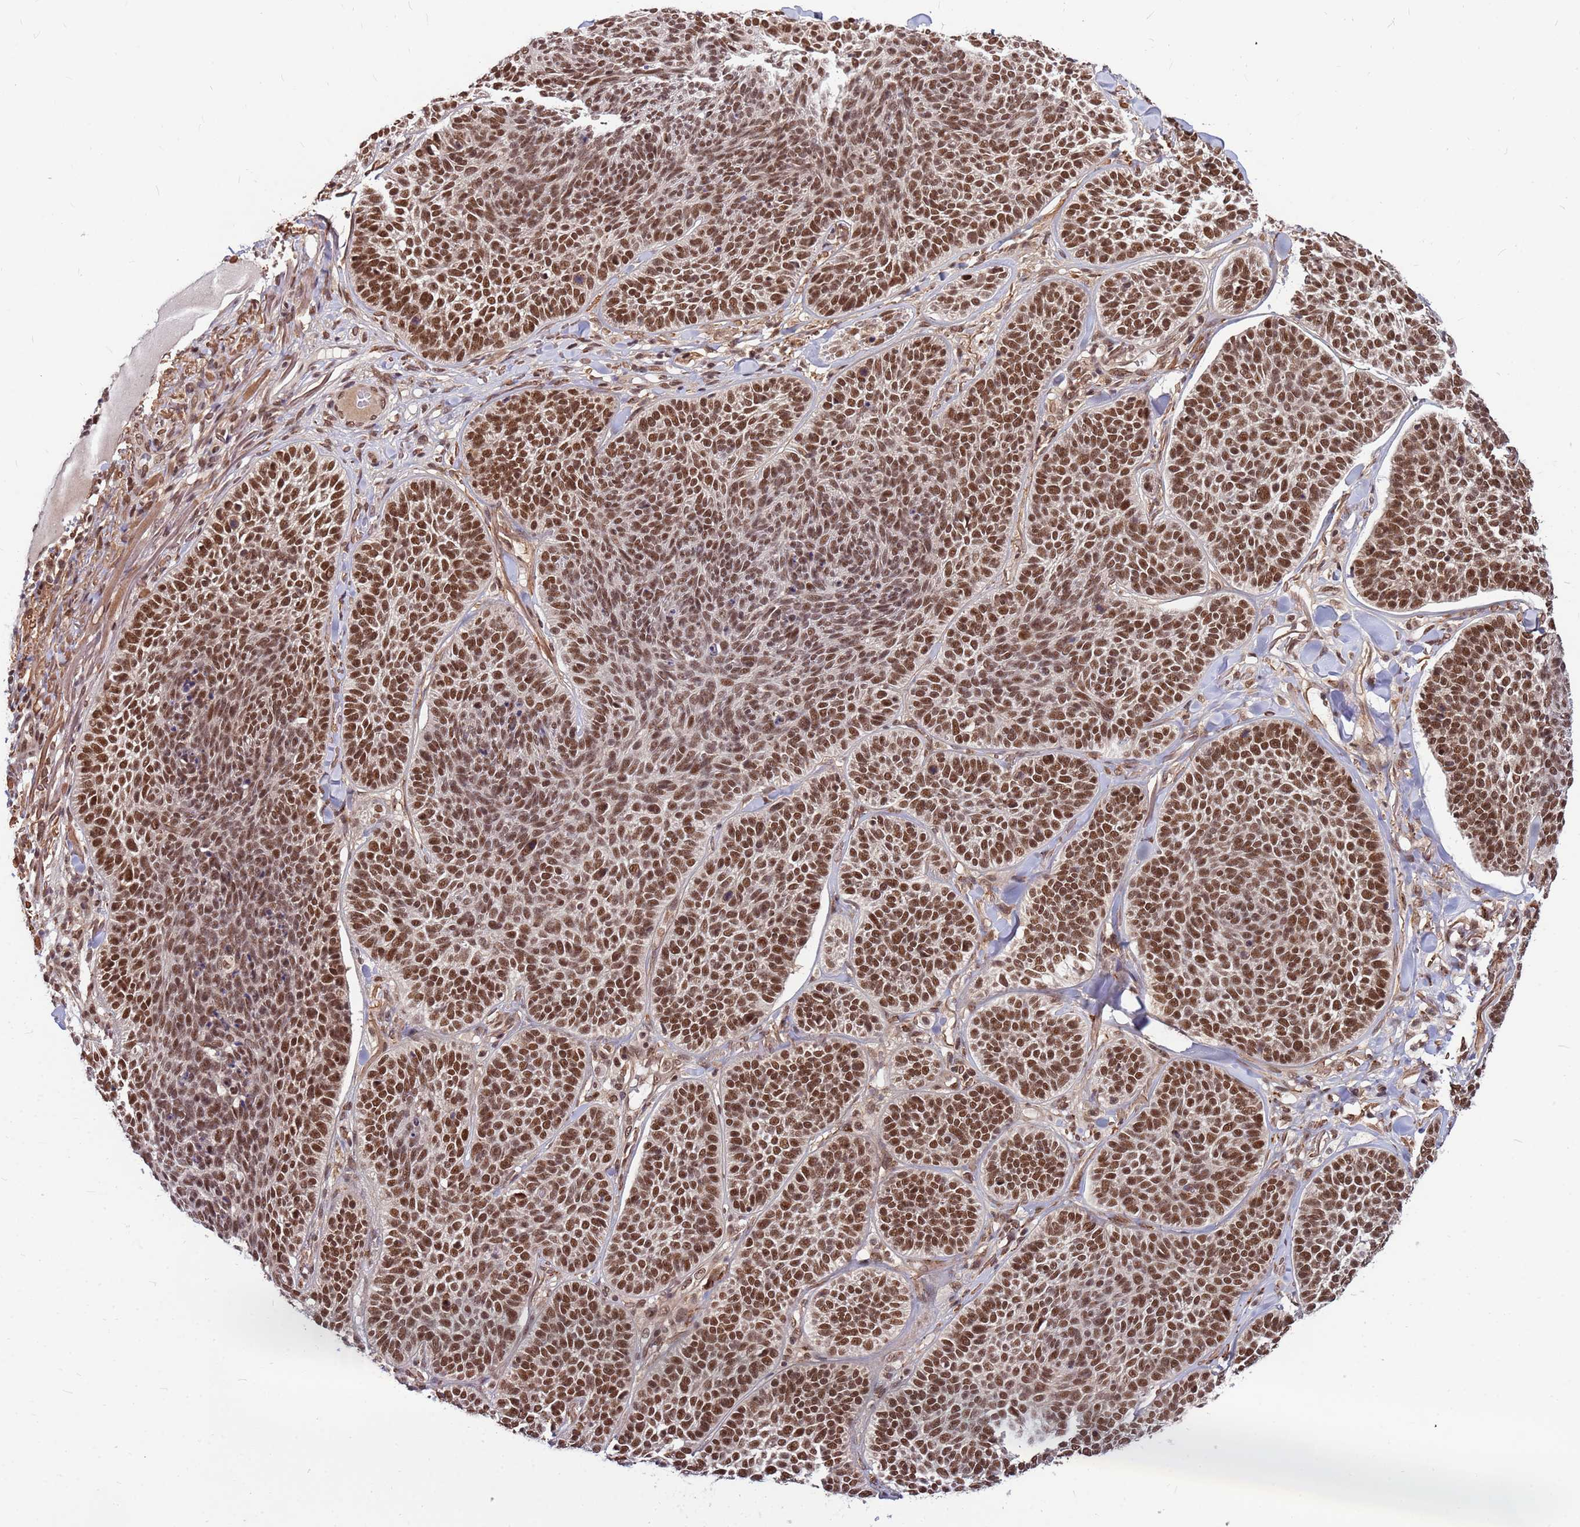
{"staining": {"intensity": "strong", "quantity": ">75%", "location": "nuclear"}, "tissue": "skin cancer", "cell_type": "Tumor cells", "image_type": "cancer", "snomed": [{"axis": "morphology", "description": "Basal cell carcinoma"}, {"axis": "topography", "description": "Skin"}], "caption": "Protein staining shows strong nuclear staining in approximately >75% of tumor cells in skin cancer.", "gene": "NCBP2", "patient": {"sex": "male", "age": 85}}